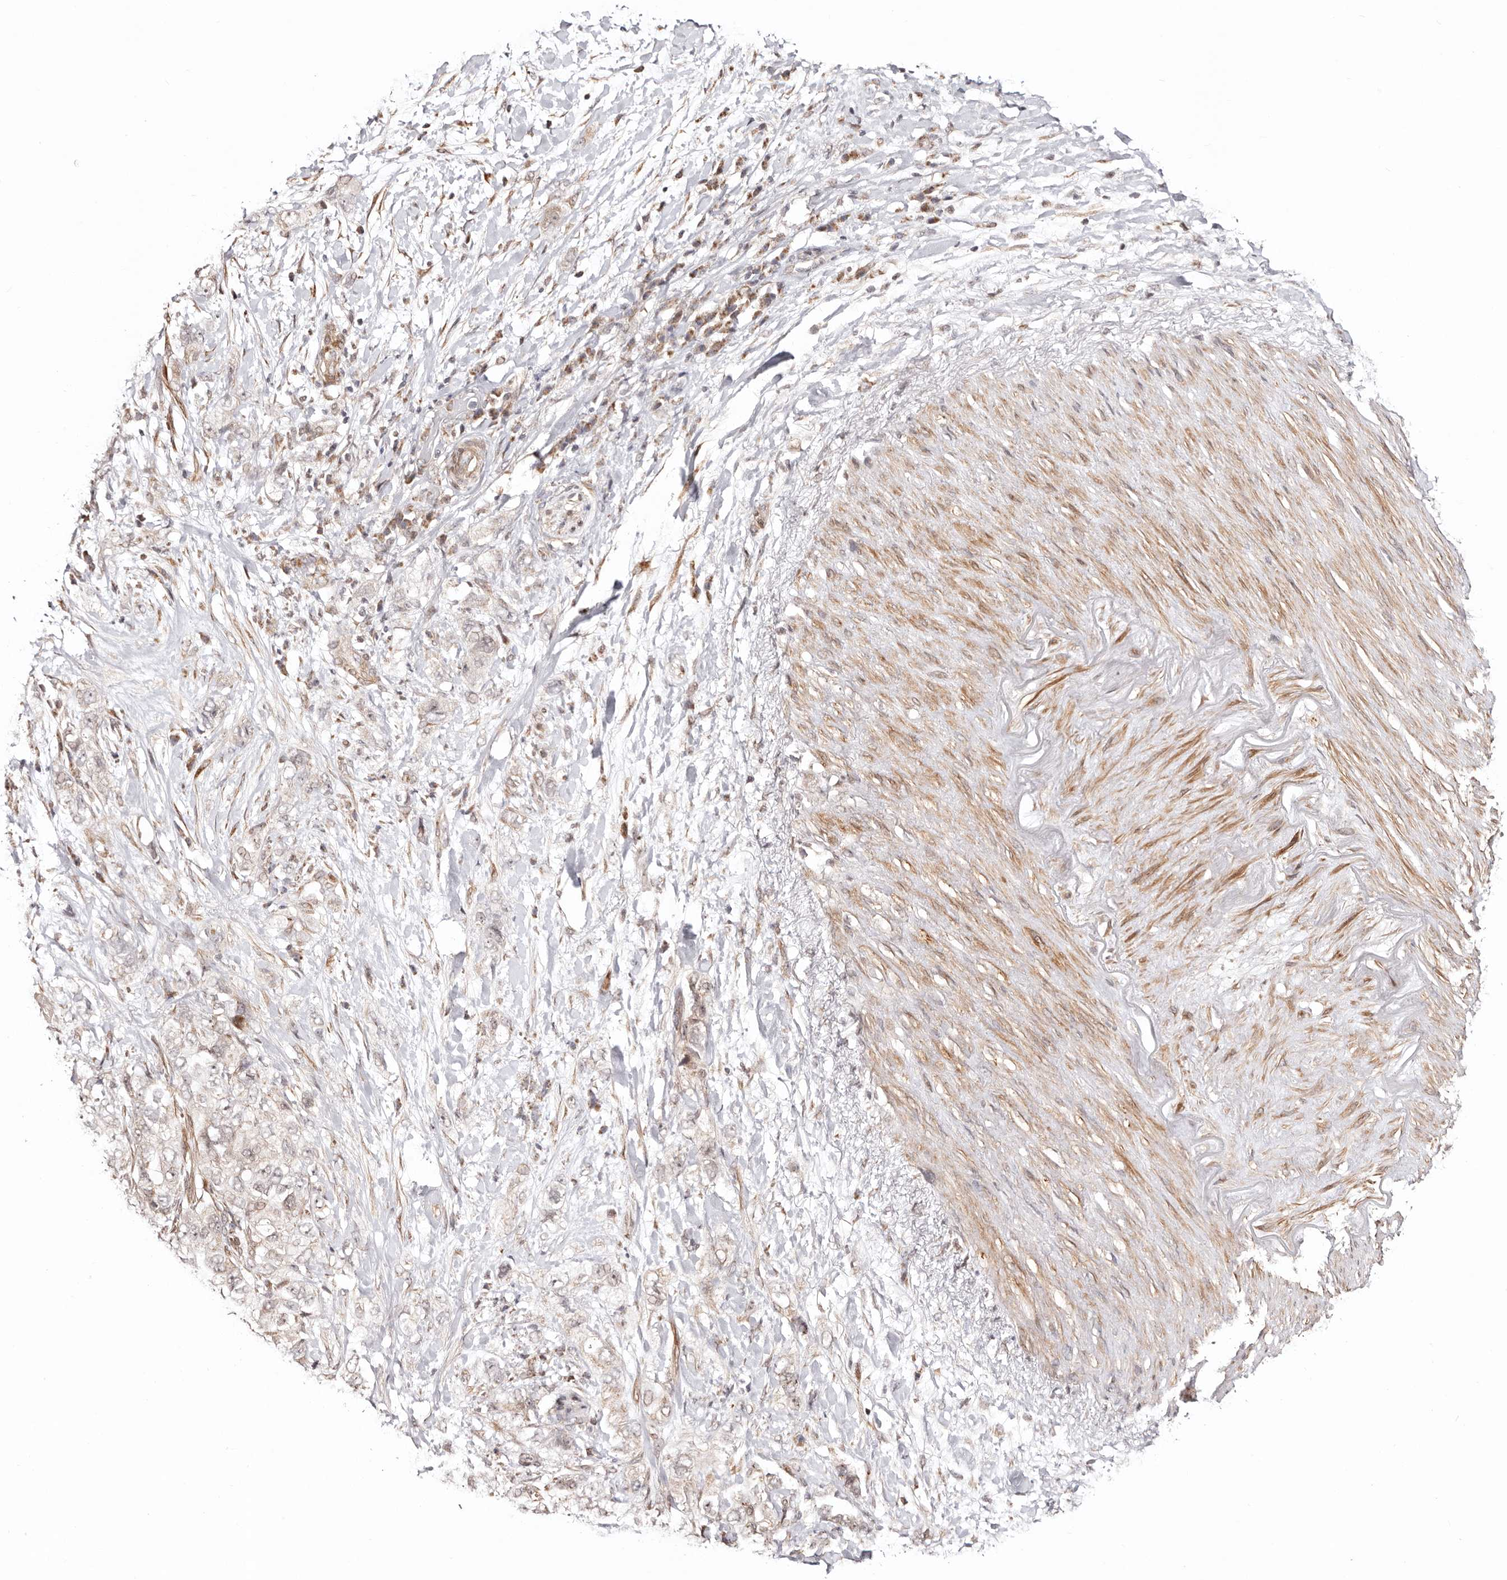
{"staining": {"intensity": "negative", "quantity": "none", "location": "none"}, "tissue": "pancreatic cancer", "cell_type": "Tumor cells", "image_type": "cancer", "snomed": [{"axis": "morphology", "description": "Adenocarcinoma, NOS"}, {"axis": "topography", "description": "Pancreas"}], "caption": "IHC of human pancreatic cancer (adenocarcinoma) exhibits no staining in tumor cells.", "gene": "HIVEP3", "patient": {"sex": "female", "age": 73}}